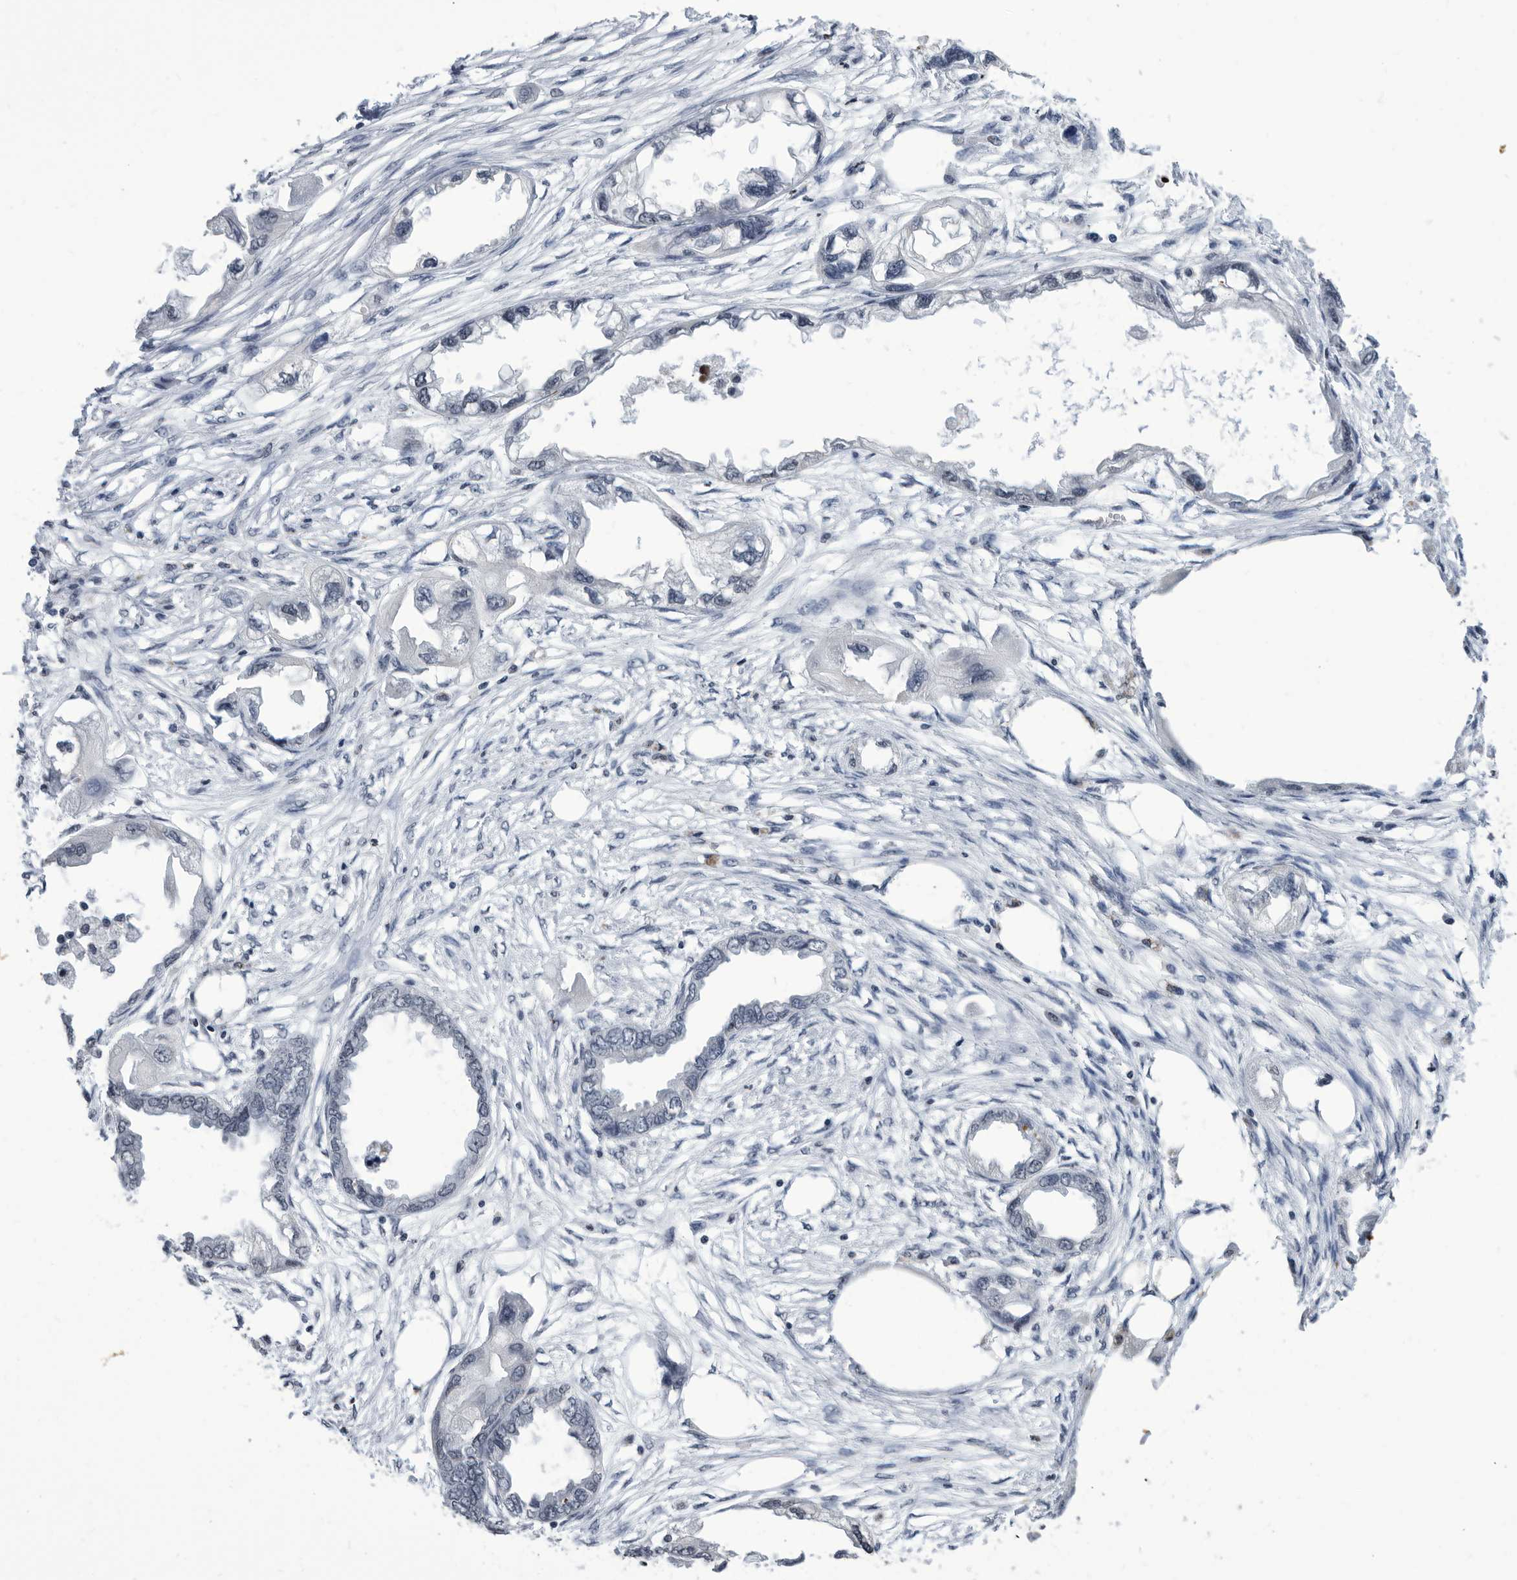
{"staining": {"intensity": "negative", "quantity": "none", "location": "none"}, "tissue": "endometrial cancer", "cell_type": "Tumor cells", "image_type": "cancer", "snomed": [{"axis": "morphology", "description": "Adenocarcinoma, NOS"}, {"axis": "morphology", "description": "Adenocarcinoma, metastatic, NOS"}, {"axis": "topography", "description": "Adipose tissue"}, {"axis": "topography", "description": "Endometrium"}], "caption": "DAB immunohistochemical staining of human endometrial cancer (adenocarcinoma) demonstrates no significant expression in tumor cells.", "gene": "TSTD1", "patient": {"sex": "female", "age": 67}}